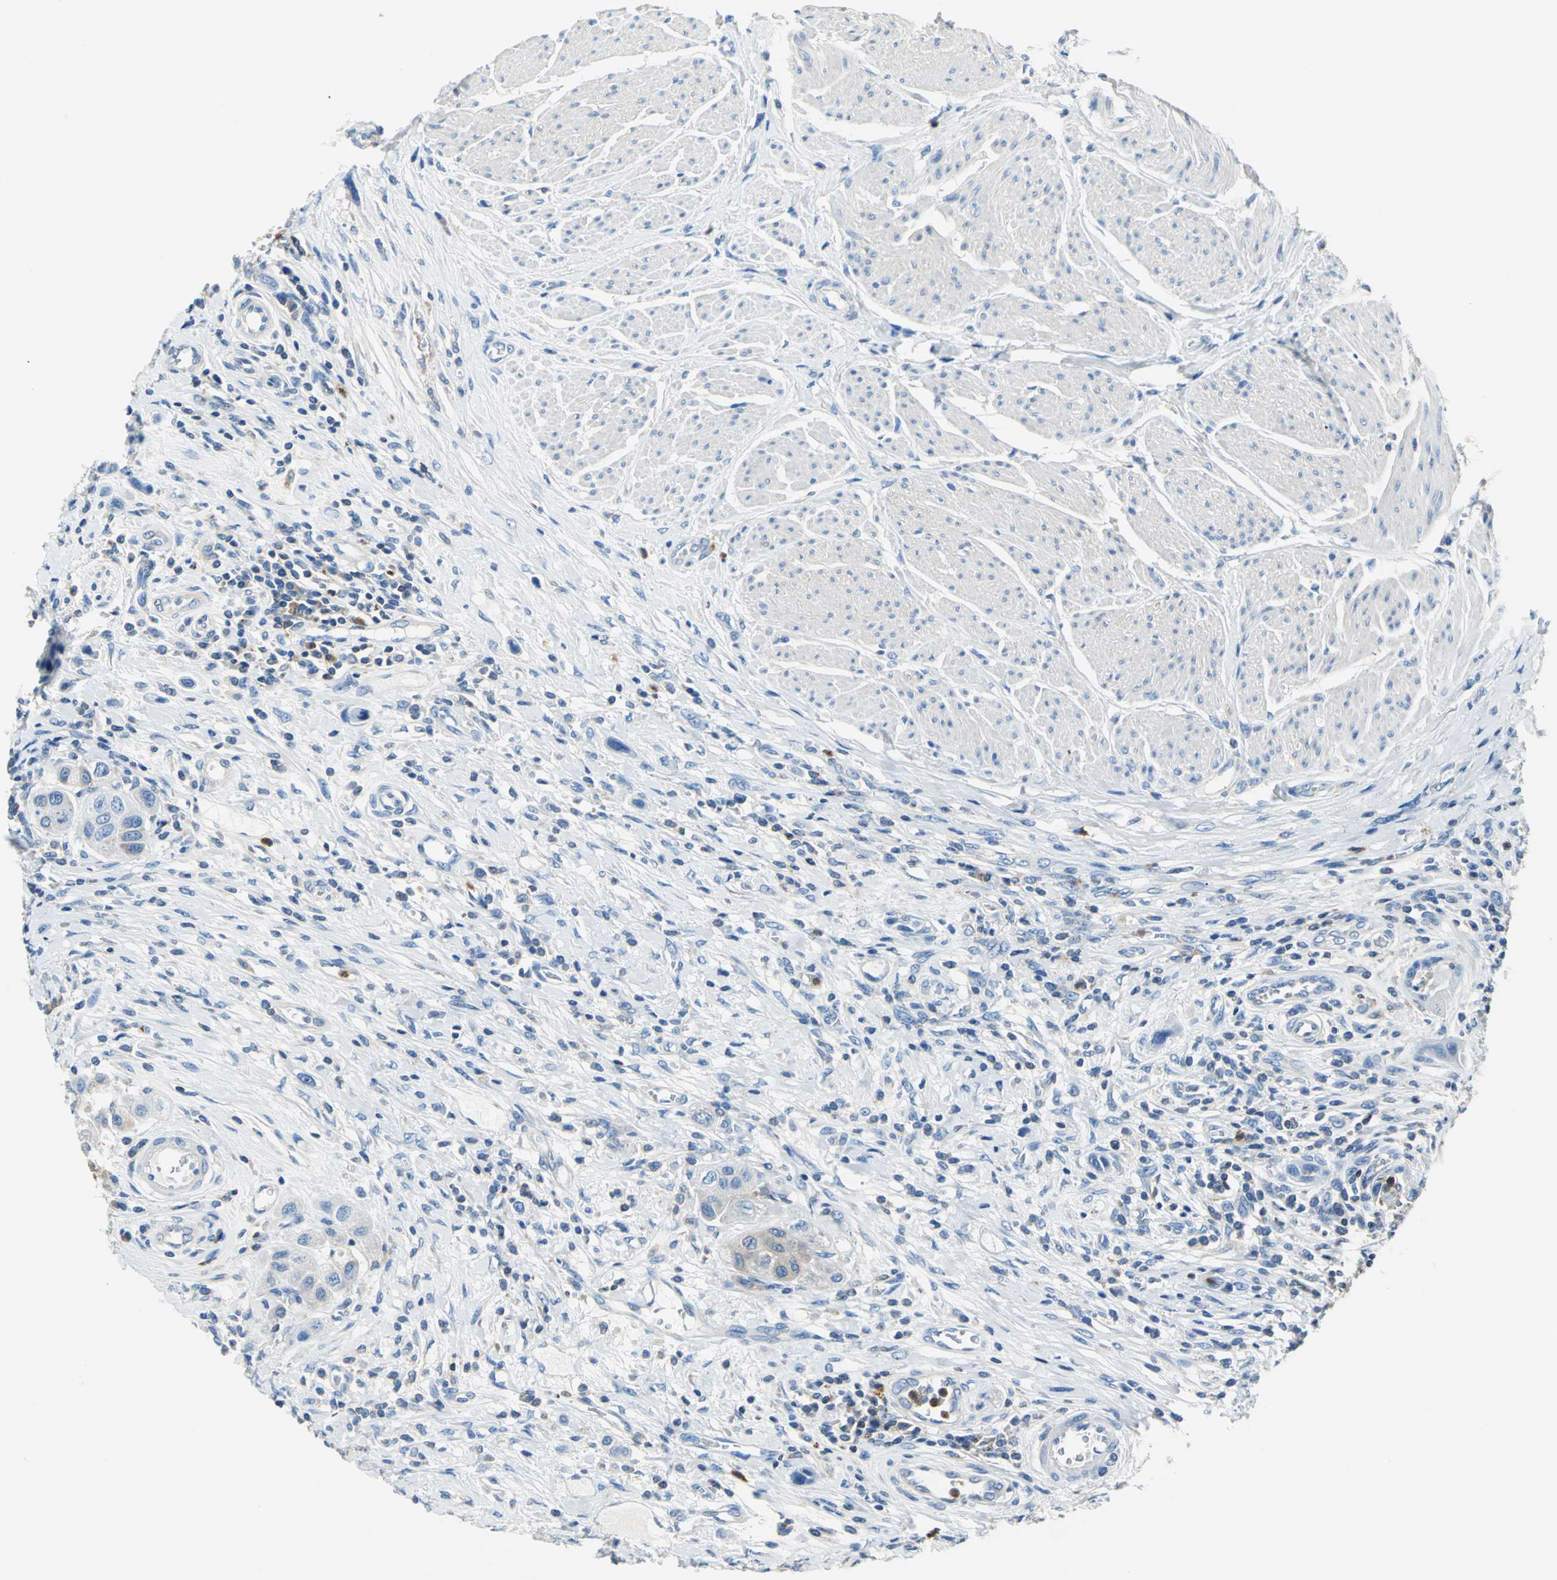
{"staining": {"intensity": "moderate", "quantity": "<25%", "location": "cytoplasmic/membranous"}, "tissue": "urothelial cancer", "cell_type": "Tumor cells", "image_type": "cancer", "snomed": [{"axis": "morphology", "description": "Urothelial carcinoma, High grade"}, {"axis": "topography", "description": "Urinary bladder"}], "caption": "Urothelial carcinoma (high-grade) tissue reveals moderate cytoplasmic/membranous staining in approximately <25% of tumor cells", "gene": "SEPTIN6", "patient": {"sex": "male", "age": 50}}